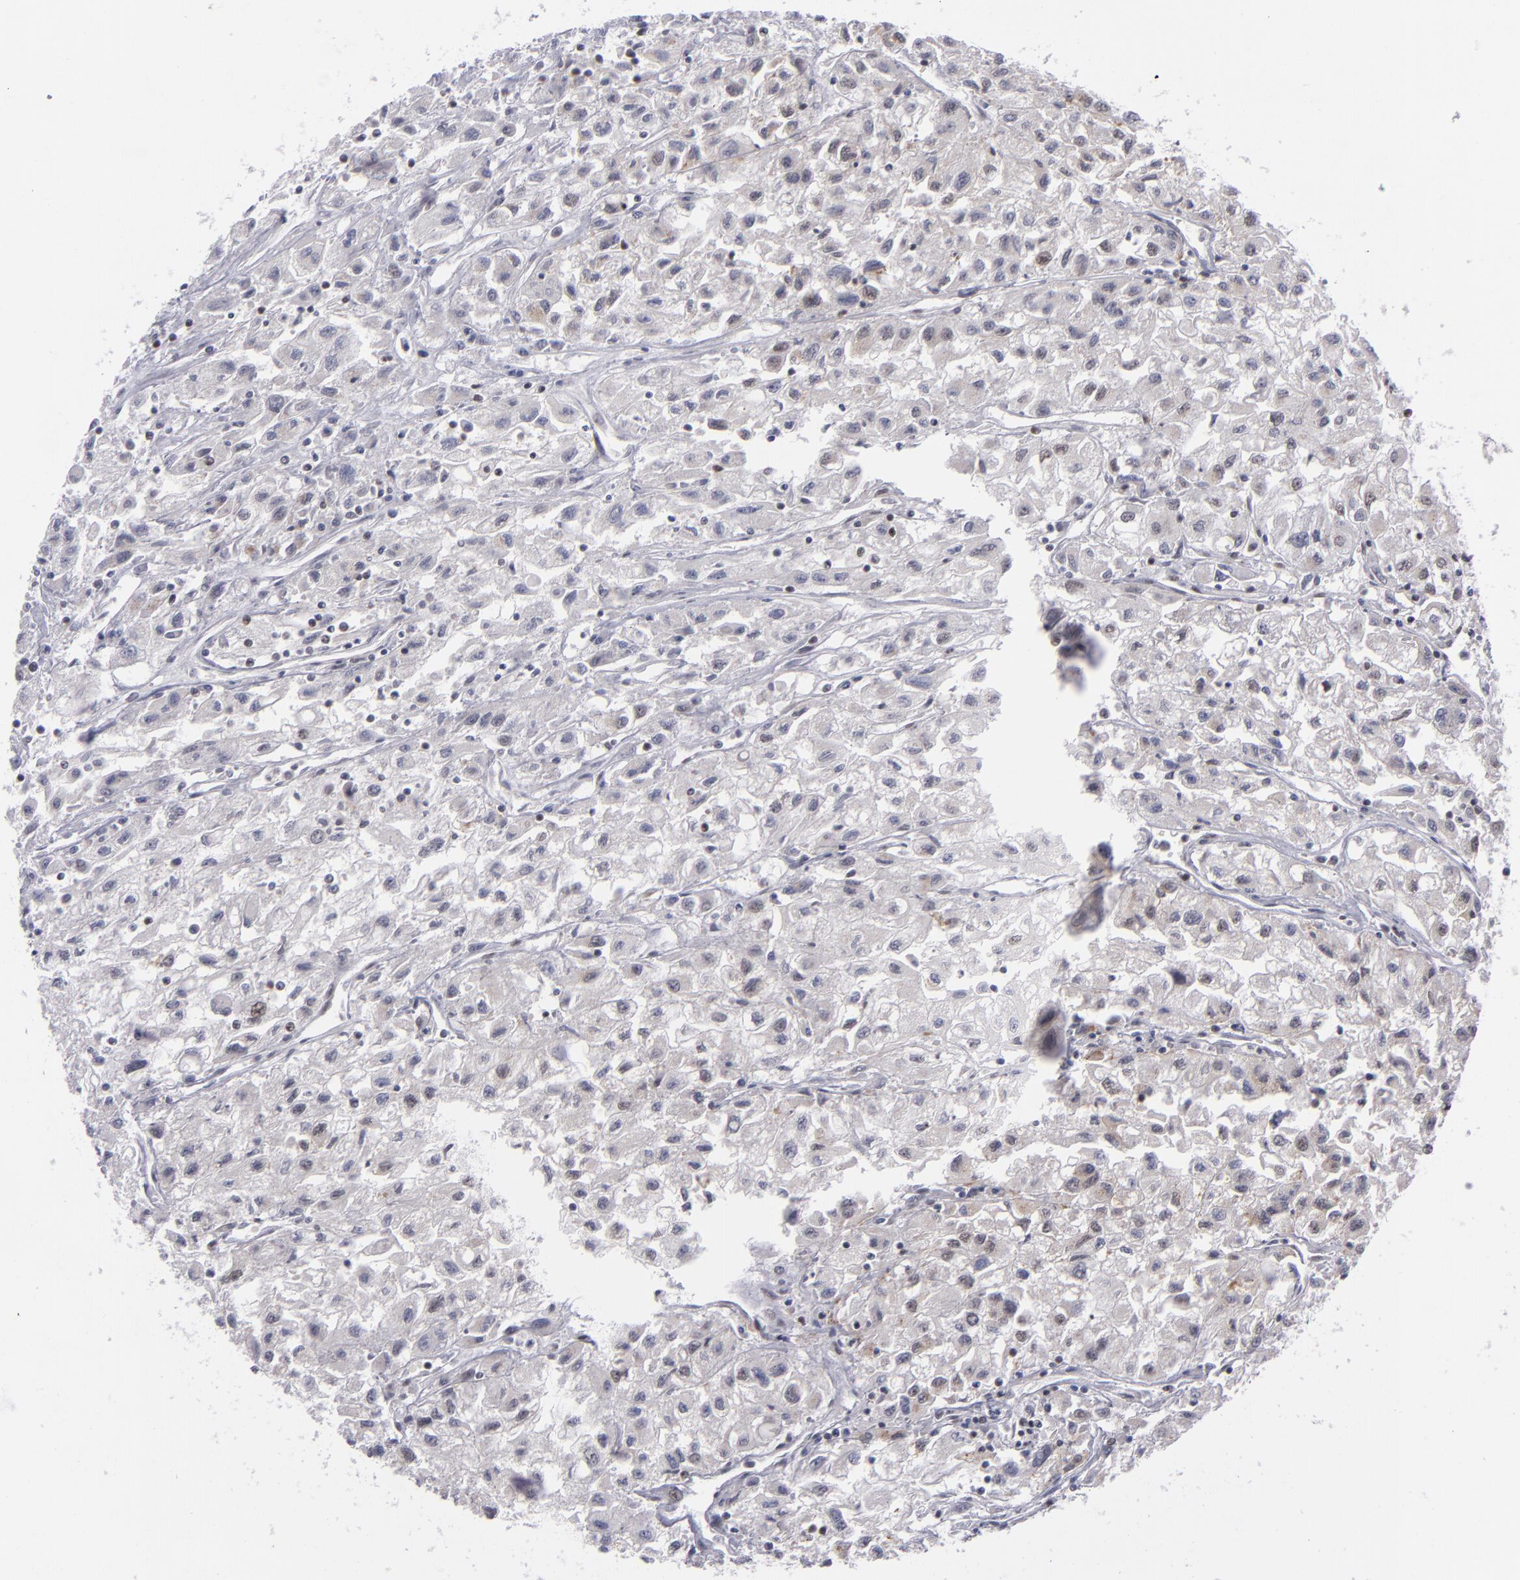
{"staining": {"intensity": "weak", "quantity": "<25%", "location": "cytoplasmic/membranous"}, "tissue": "renal cancer", "cell_type": "Tumor cells", "image_type": "cancer", "snomed": [{"axis": "morphology", "description": "Adenocarcinoma, NOS"}, {"axis": "topography", "description": "Kidney"}], "caption": "Renal adenocarcinoma was stained to show a protein in brown. There is no significant expression in tumor cells.", "gene": "MLLT3", "patient": {"sex": "male", "age": 59}}